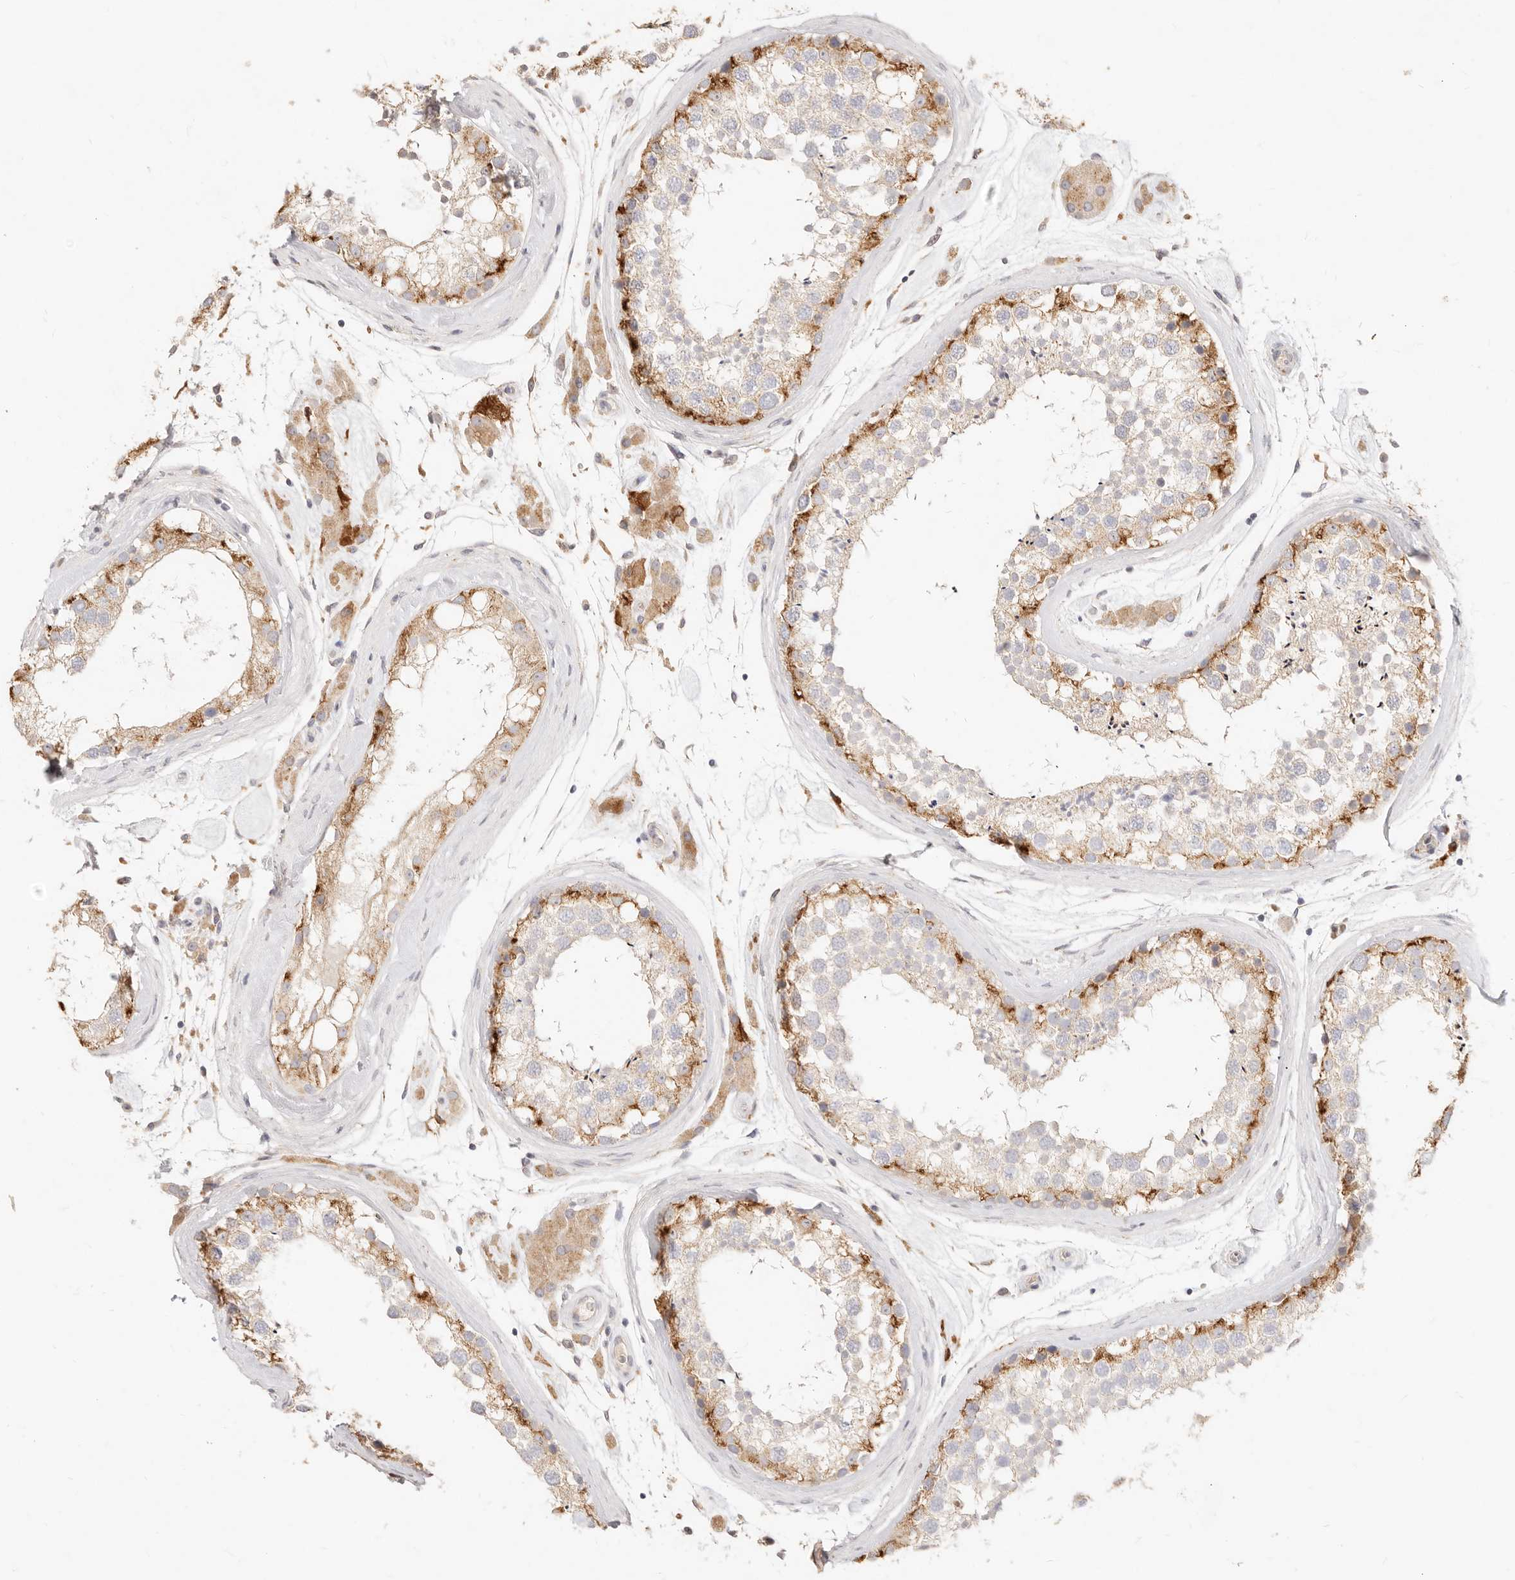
{"staining": {"intensity": "moderate", "quantity": "<25%", "location": "cytoplasmic/membranous"}, "tissue": "testis", "cell_type": "Cells in seminiferous ducts", "image_type": "normal", "snomed": [{"axis": "morphology", "description": "Normal tissue, NOS"}, {"axis": "topography", "description": "Testis"}], "caption": "Moderate cytoplasmic/membranous staining for a protein is appreciated in about <25% of cells in seminiferous ducts of unremarkable testis using immunohistochemistry (IHC).", "gene": "ACOX1", "patient": {"sex": "male", "age": 46}}